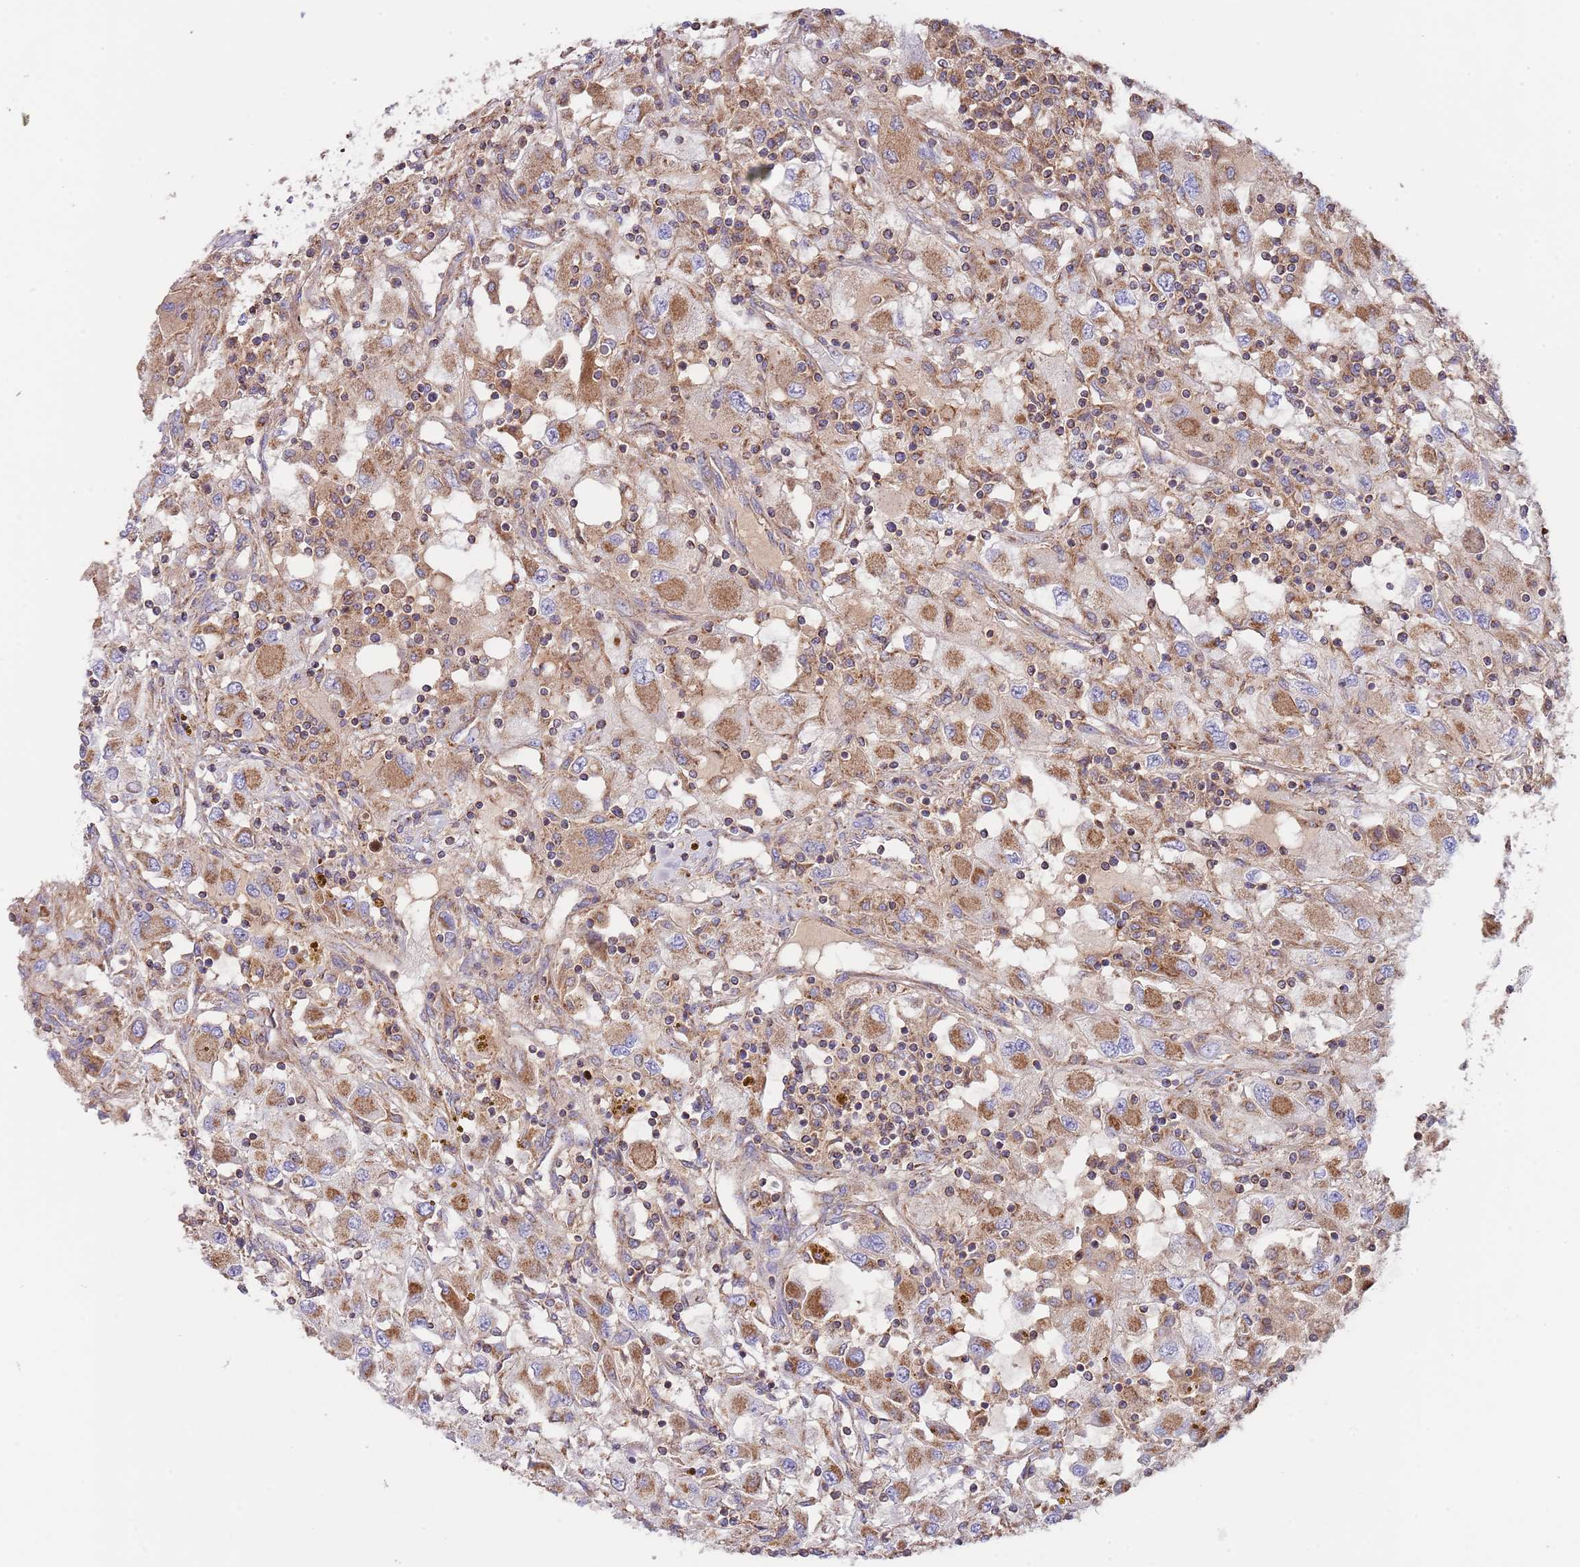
{"staining": {"intensity": "moderate", "quantity": ">75%", "location": "cytoplasmic/membranous"}, "tissue": "renal cancer", "cell_type": "Tumor cells", "image_type": "cancer", "snomed": [{"axis": "morphology", "description": "Adenocarcinoma, NOS"}, {"axis": "topography", "description": "Kidney"}], "caption": "IHC of renal cancer exhibits medium levels of moderate cytoplasmic/membranous staining in about >75% of tumor cells.", "gene": "DNAJA3", "patient": {"sex": "female", "age": 67}}